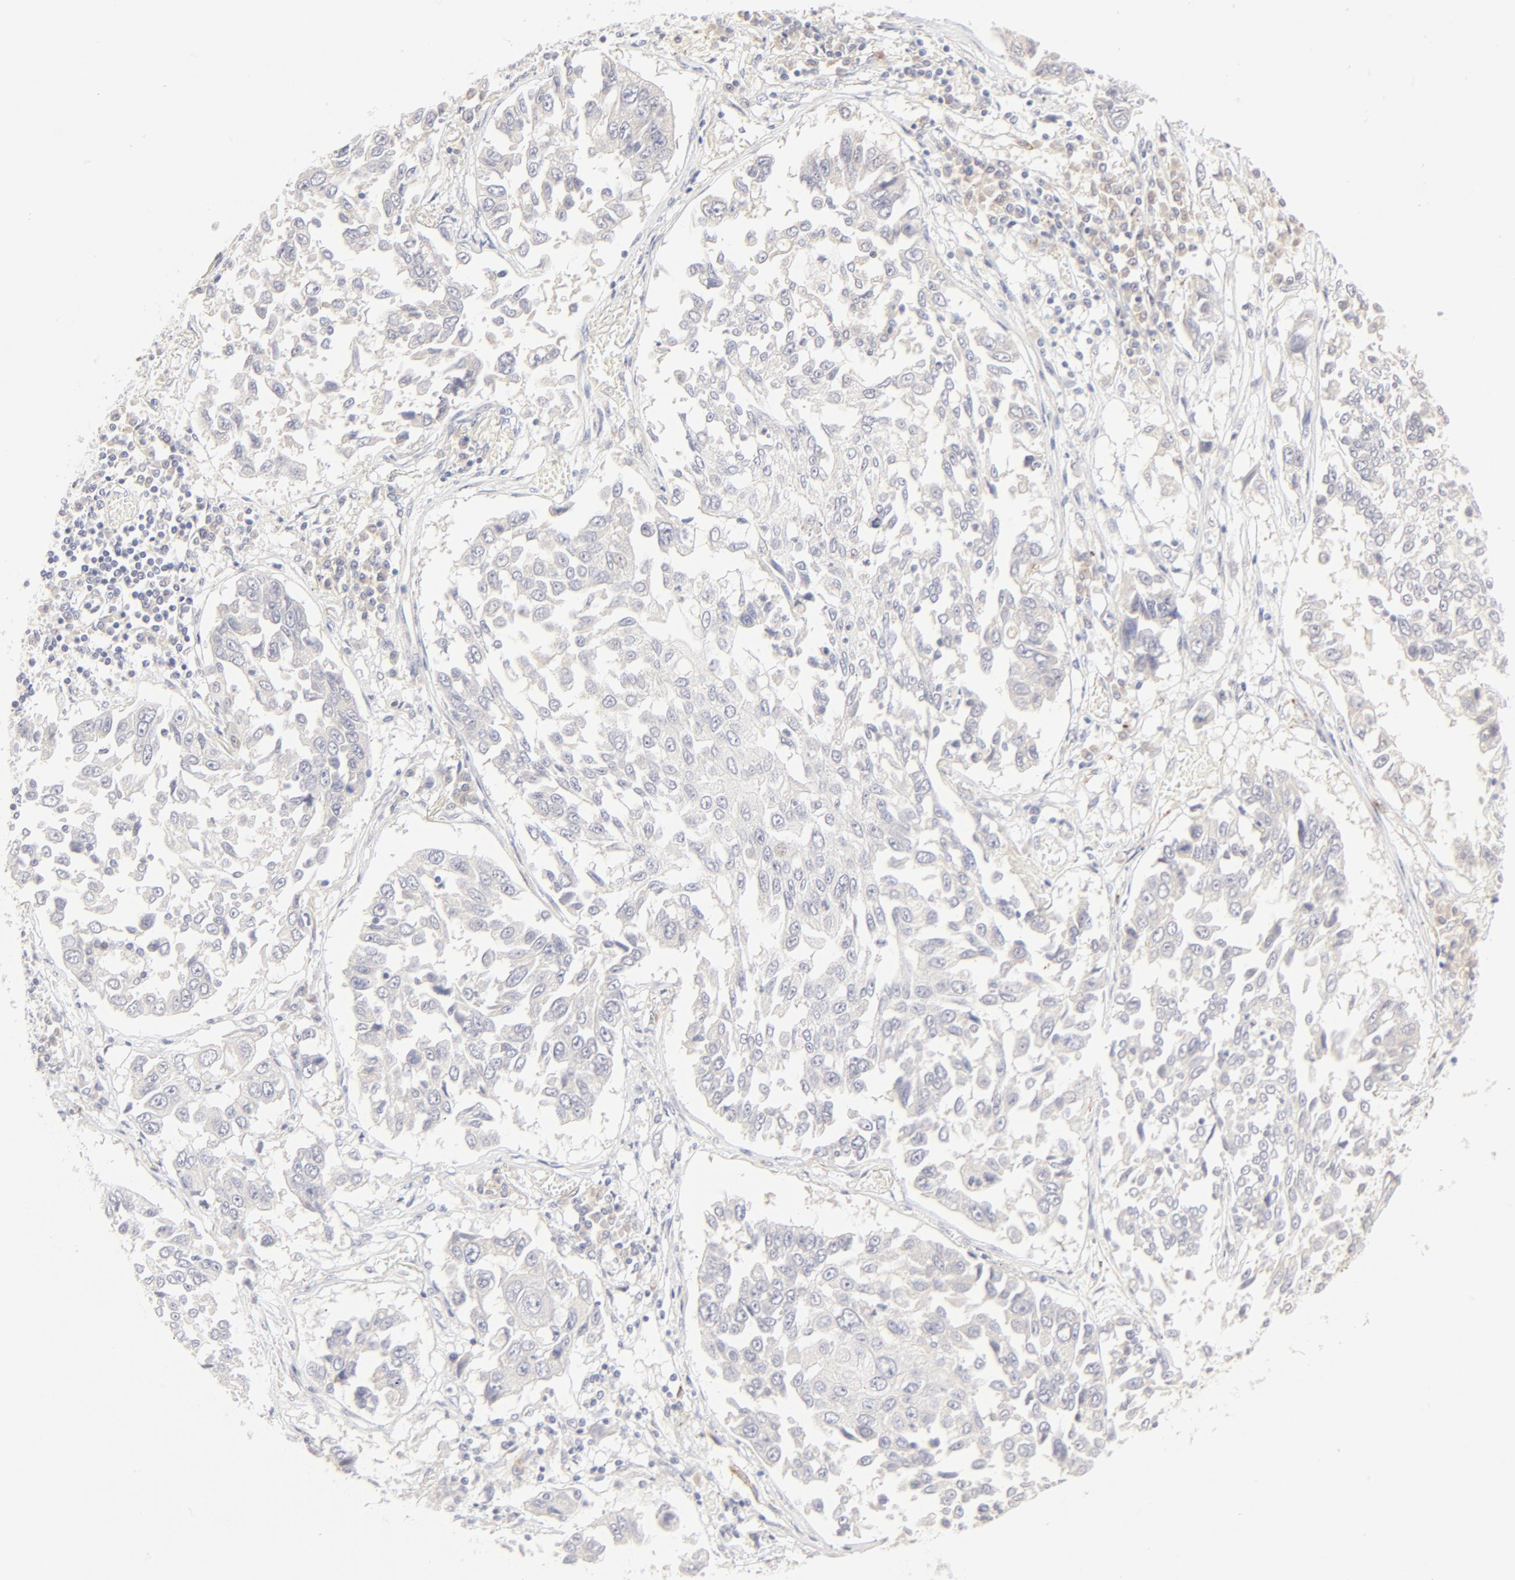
{"staining": {"intensity": "negative", "quantity": "none", "location": "none"}, "tissue": "lung cancer", "cell_type": "Tumor cells", "image_type": "cancer", "snomed": [{"axis": "morphology", "description": "Squamous cell carcinoma, NOS"}, {"axis": "topography", "description": "Lung"}], "caption": "This is a photomicrograph of immunohistochemistry (IHC) staining of lung cancer (squamous cell carcinoma), which shows no expression in tumor cells.", "gene": "NKX2-2", "patient": {"sex": "male", "age": 71}}